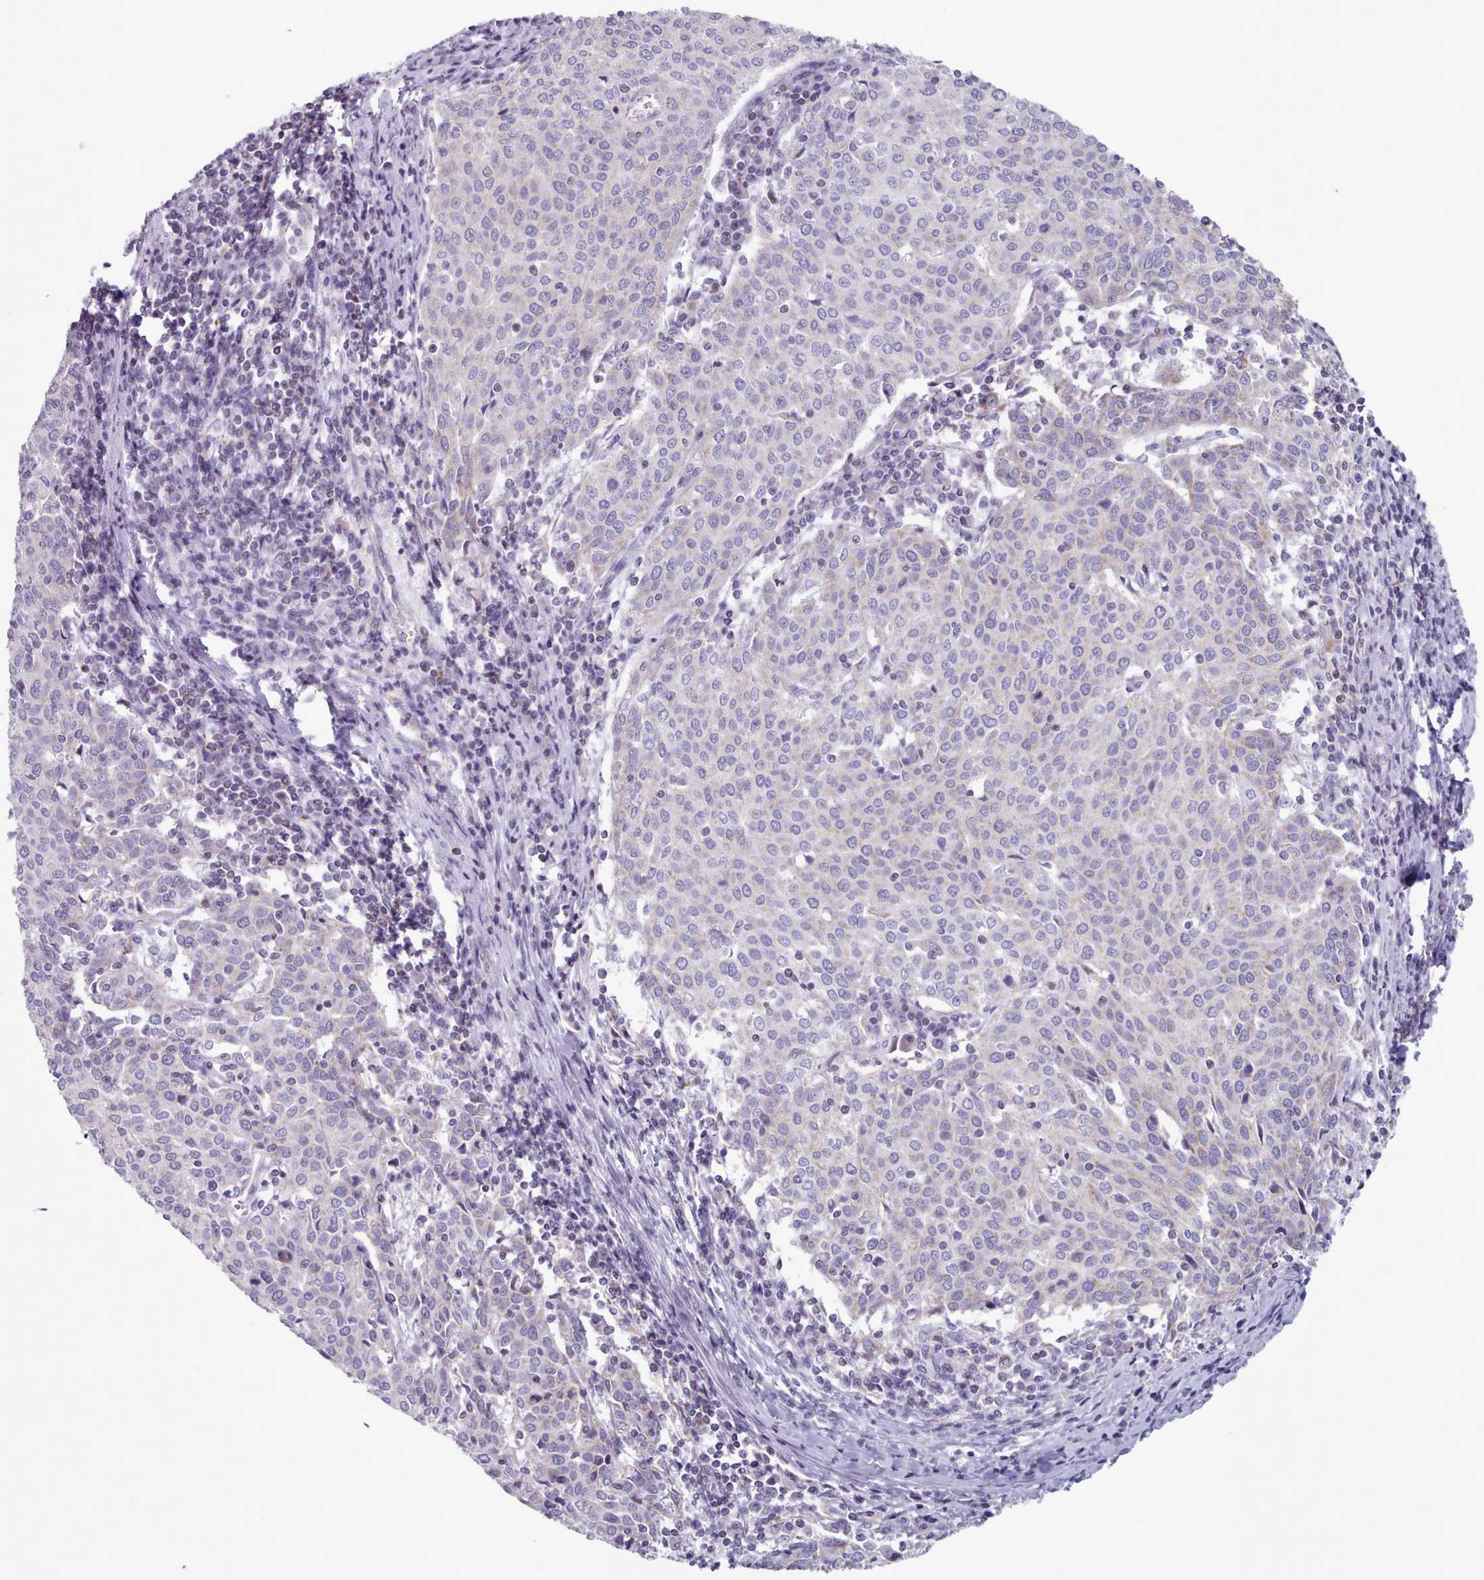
{"staining": {"intensity": "negative", "quantity": "none", "location": "none"}, "tissue": "cervical cancer", "cell_type": "Tumor cells", "image_type": "cancer", "snomed": [{"axis": "morphology", "description": "Squamous cell carcinoma, NOS"}, {"axis": "topography", "description": "Cervix"}], "caption": "This is a photomicrograph of IHC staining of cervical squamous cell carcinoma, which shows no expression in tumor cells. Brightfield microscopy of immunohistochemistry stained with DAB (3,3'-diaminobenzidine) (brown) and hematoxylin (blue), captured at high magnification.", "gene": "FAM170B", "patient": {"sex": "female", "age": 46}}